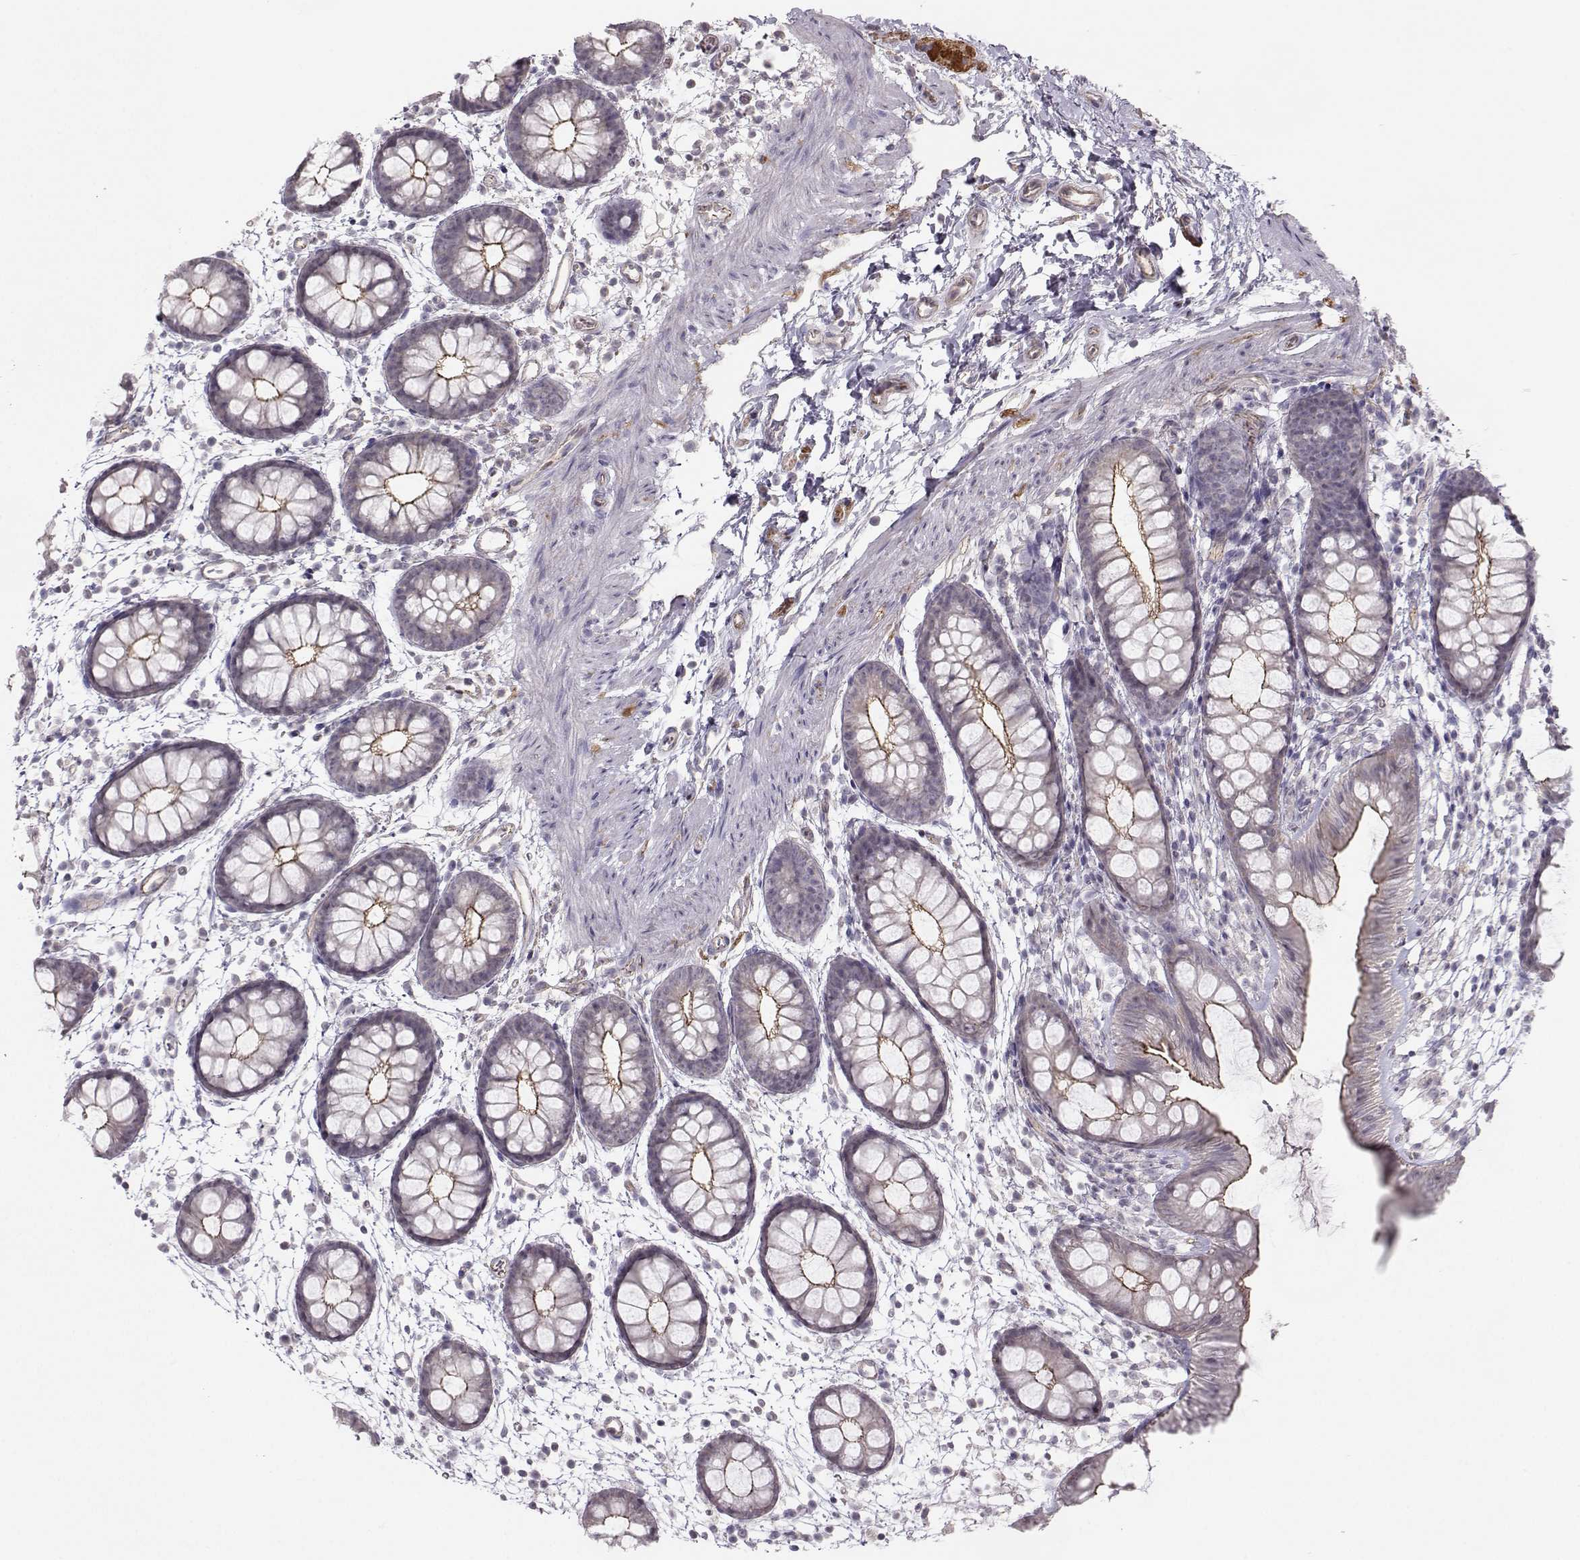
{"staining": {"intensity": "moderate", "quantity": "<25%", "location": "cytoplasmic/membranous"}, "tissue": "rectum", "cell_type": "Glandular cells", "image_type": "normal", "snomed": [{"axis": "morphology", "description": "Normal tissue, NOS"}, {"axis": "topography", "description": "Rectum"}], "caption": "An immunohistochemistry (IHC) histopathology image of unremarkable tissue is shown. Protein staining in brown labels moderate cytoplasmic/membranous positivity in rectum within glandular cells.", "gene": "MAST1", "patient": {"sex": "male", "age": 57}}